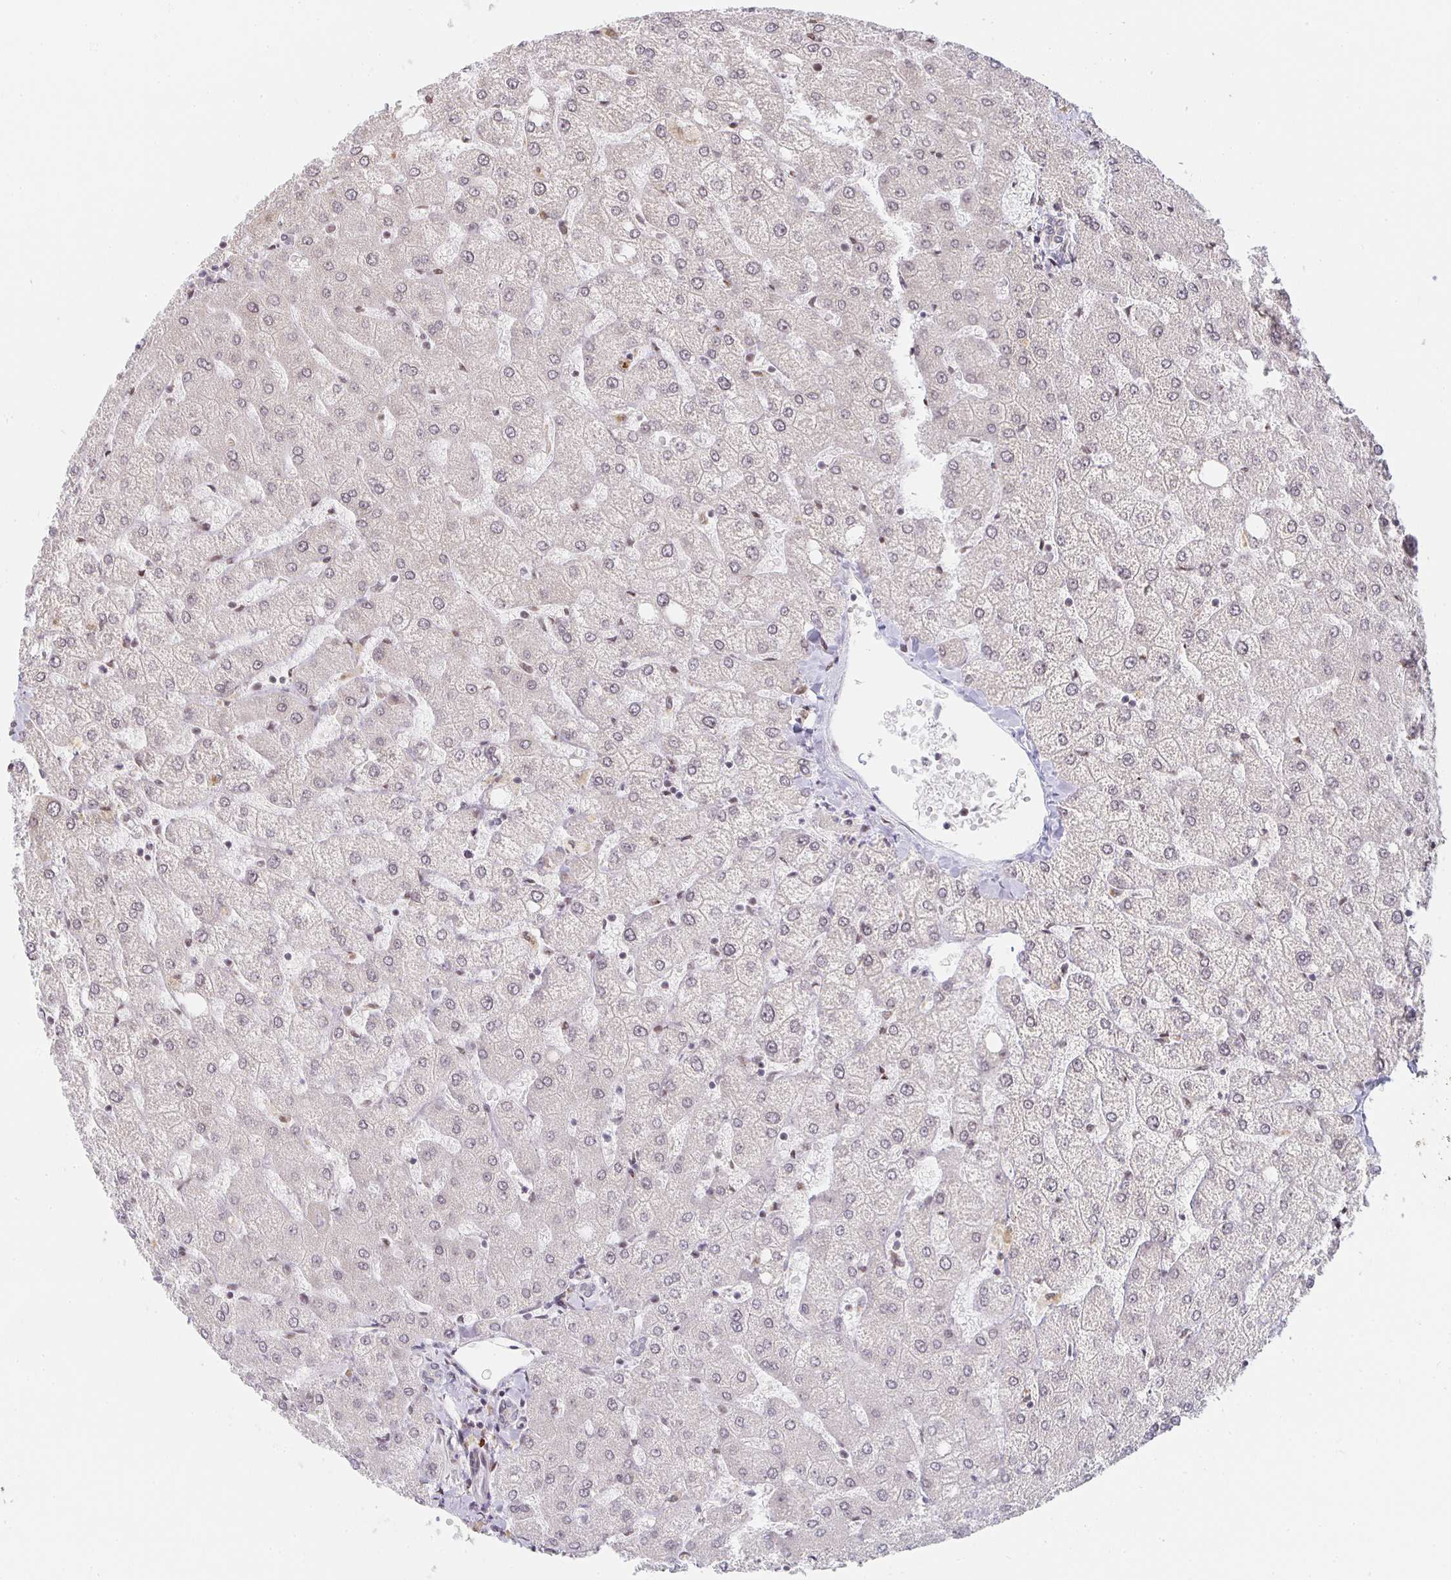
{"staining": {"intensity": "negative", "quantity": "none", "location": "none"}, "tissue": "liver", "cell_type": "Cholangiocytes", "image_type": "normal", "snomed": [{"axis": "morphology", "description": "Normal tissue, NOS"}, {"axis": "topography", "description": "Liver"}], "caption": "The image exhibits no staining of cholangiocytes in unremarkable liver. The staining is performed using DAB (3,3'-diaminobenzidine) brown chromogen with nuclei counter-stained in using hematoxylin.", "gene": "SMARCA2", "patient": {"sex": "female", "age": 54}}